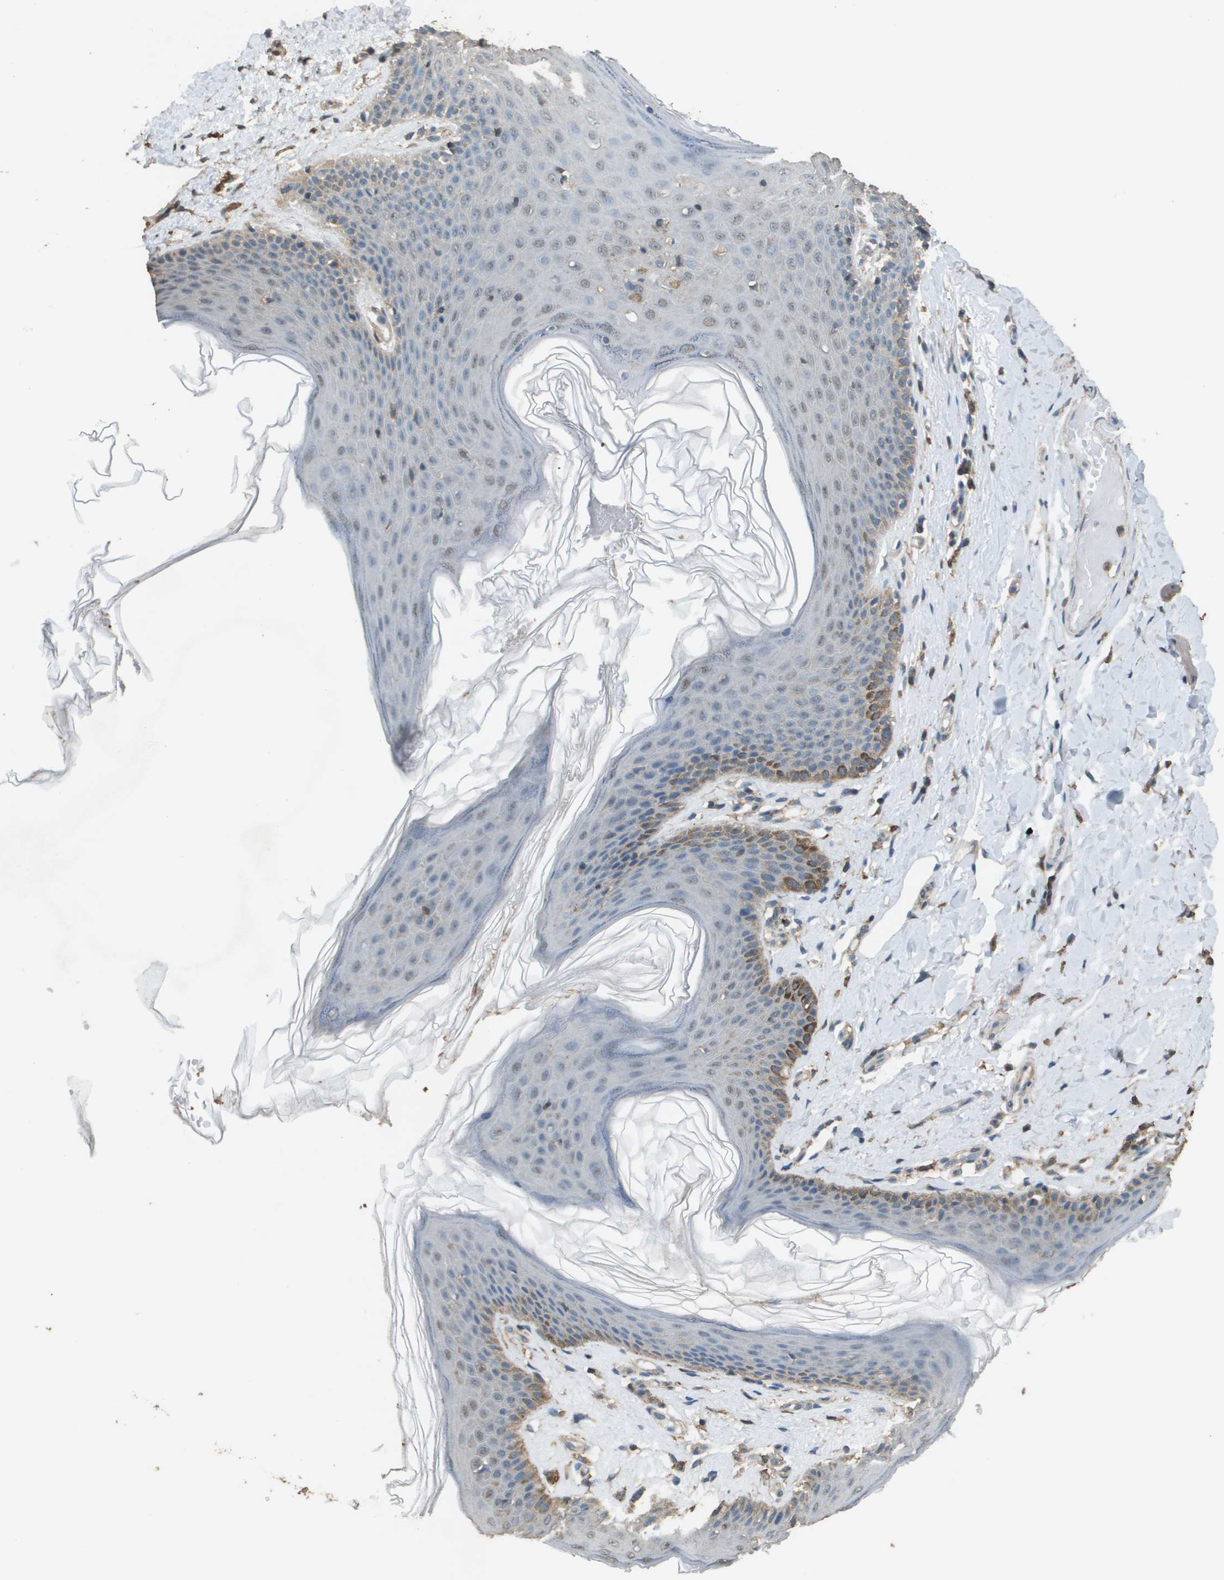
{"staining": {"intensity": "moderate", "quantity": "<25%", "location": "cytoplasmic/membranous"}, "tissue": "skin", "cell_type": "Epidermal cells", "image_type": "normal", "snomed": [{"axis": "morphology", "description": "Normal tissue, NOS"}, {"axis": "topography", "description": "Vulva"}], "caption": "Benign skin reveals moderate cytoplasmic/membranous positivity in approximately <25% of epidermal cells, visualized by immunohistochemistry. Nuclei are stained in blue.", "gene": "MS4A7", "patient": {"sex": "female", "age": 66}}